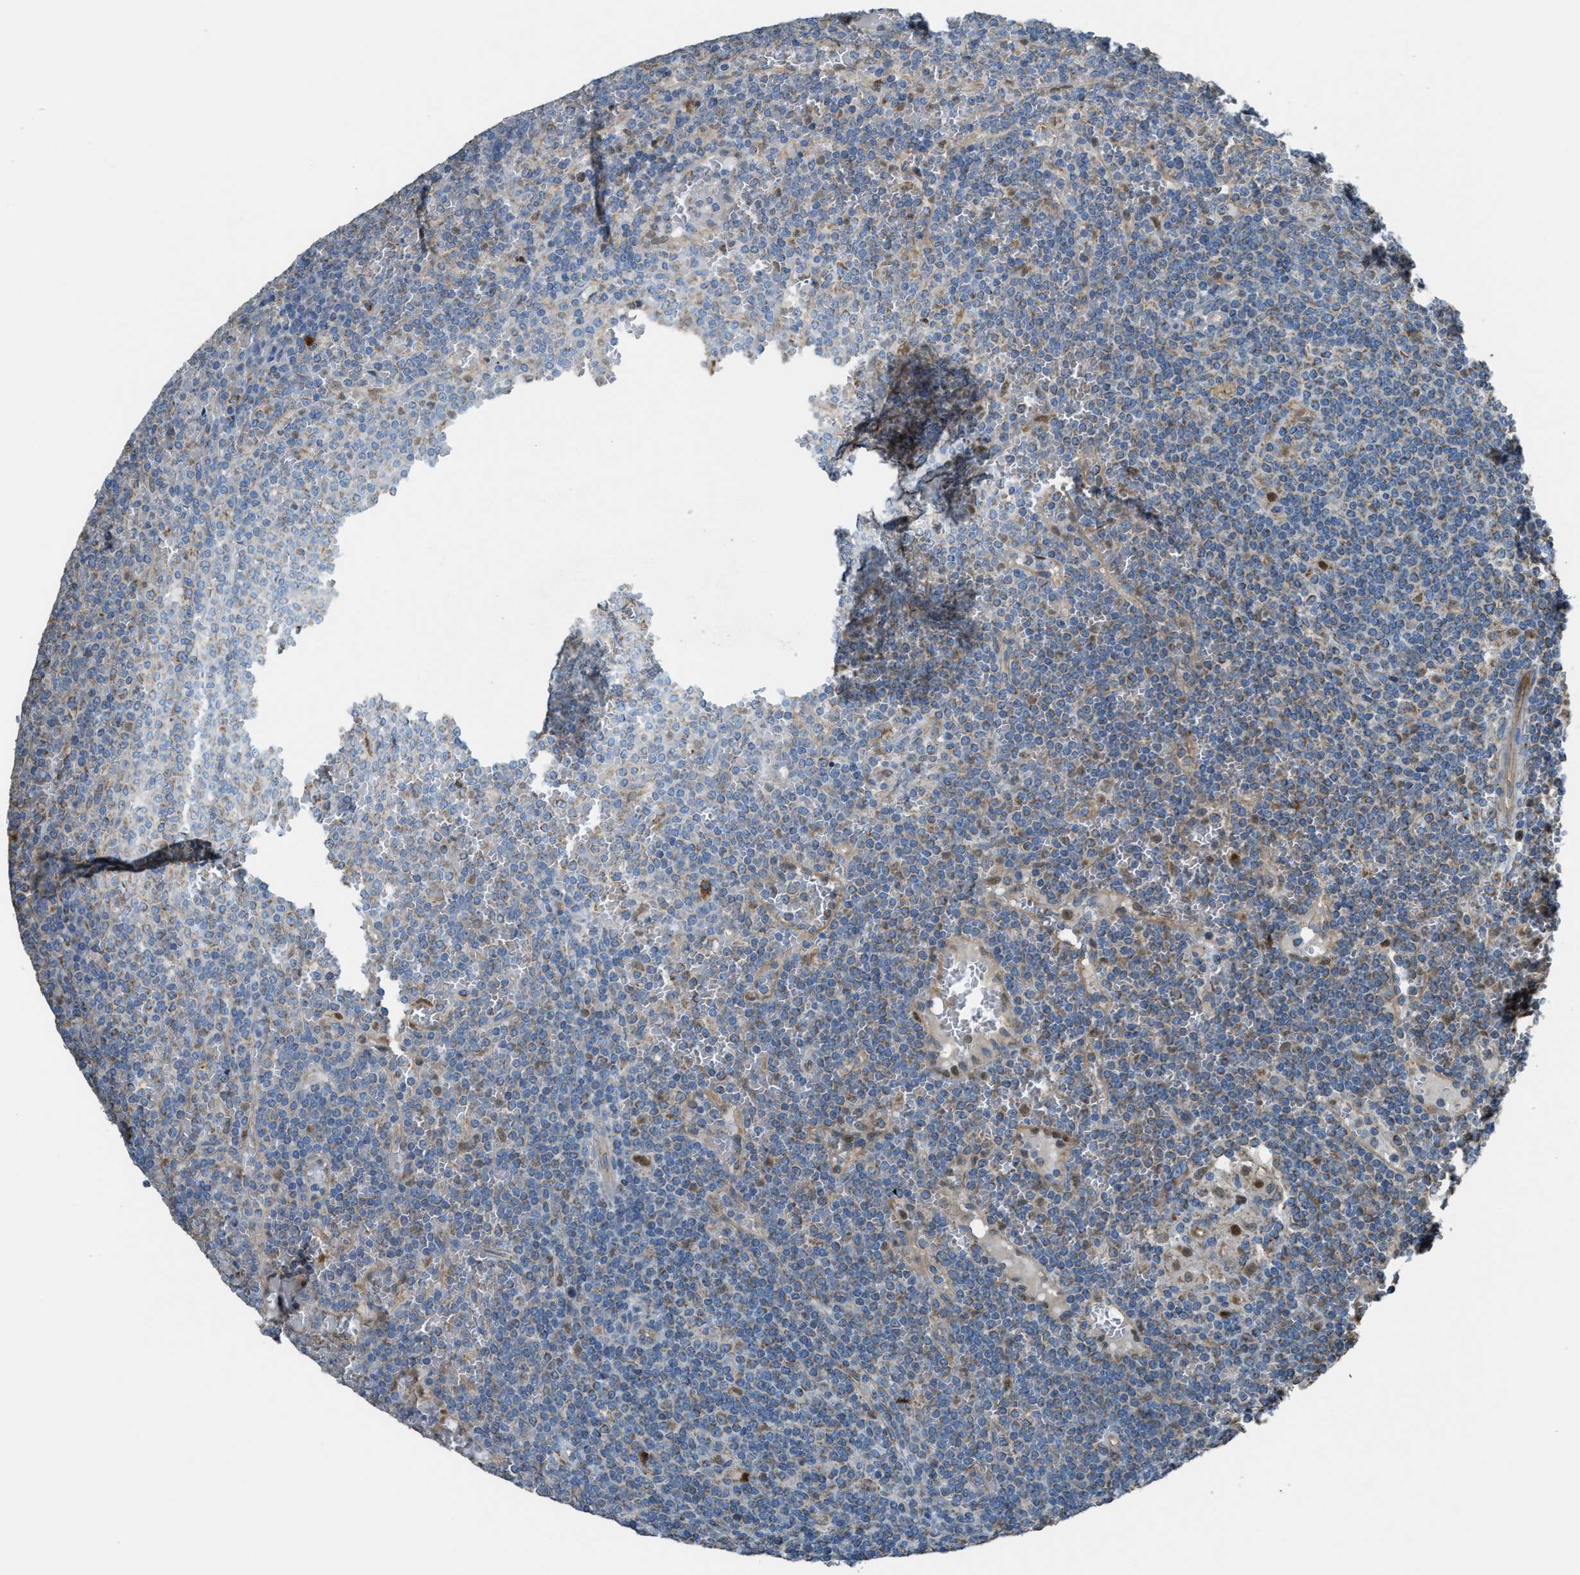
{"staining": {"intensity": "moderate", "quantity": "<25%", "location": "cytoplasmic/membranous"}, "tissue": "lymphoma", "cell_type": "Tumor cells", "image_type": "cancer", "snomed": [{"axis": "morphology", "description": "Malignant lymphoma, non-Hodgkin's type, Low grade"}, {"axis": "topography", "description": "Spleen"}], "caption": "An IHC photomicrograph of tumor tissue is shown. Protein staining in brown highlights moderate cytoplasmic/membranous positivity in low-grade malignant lymphoma, non-Hodgkin's type within tumor cells.", "gene": "SLC25A11", "patient": {"sex": "female", "age": 19}}